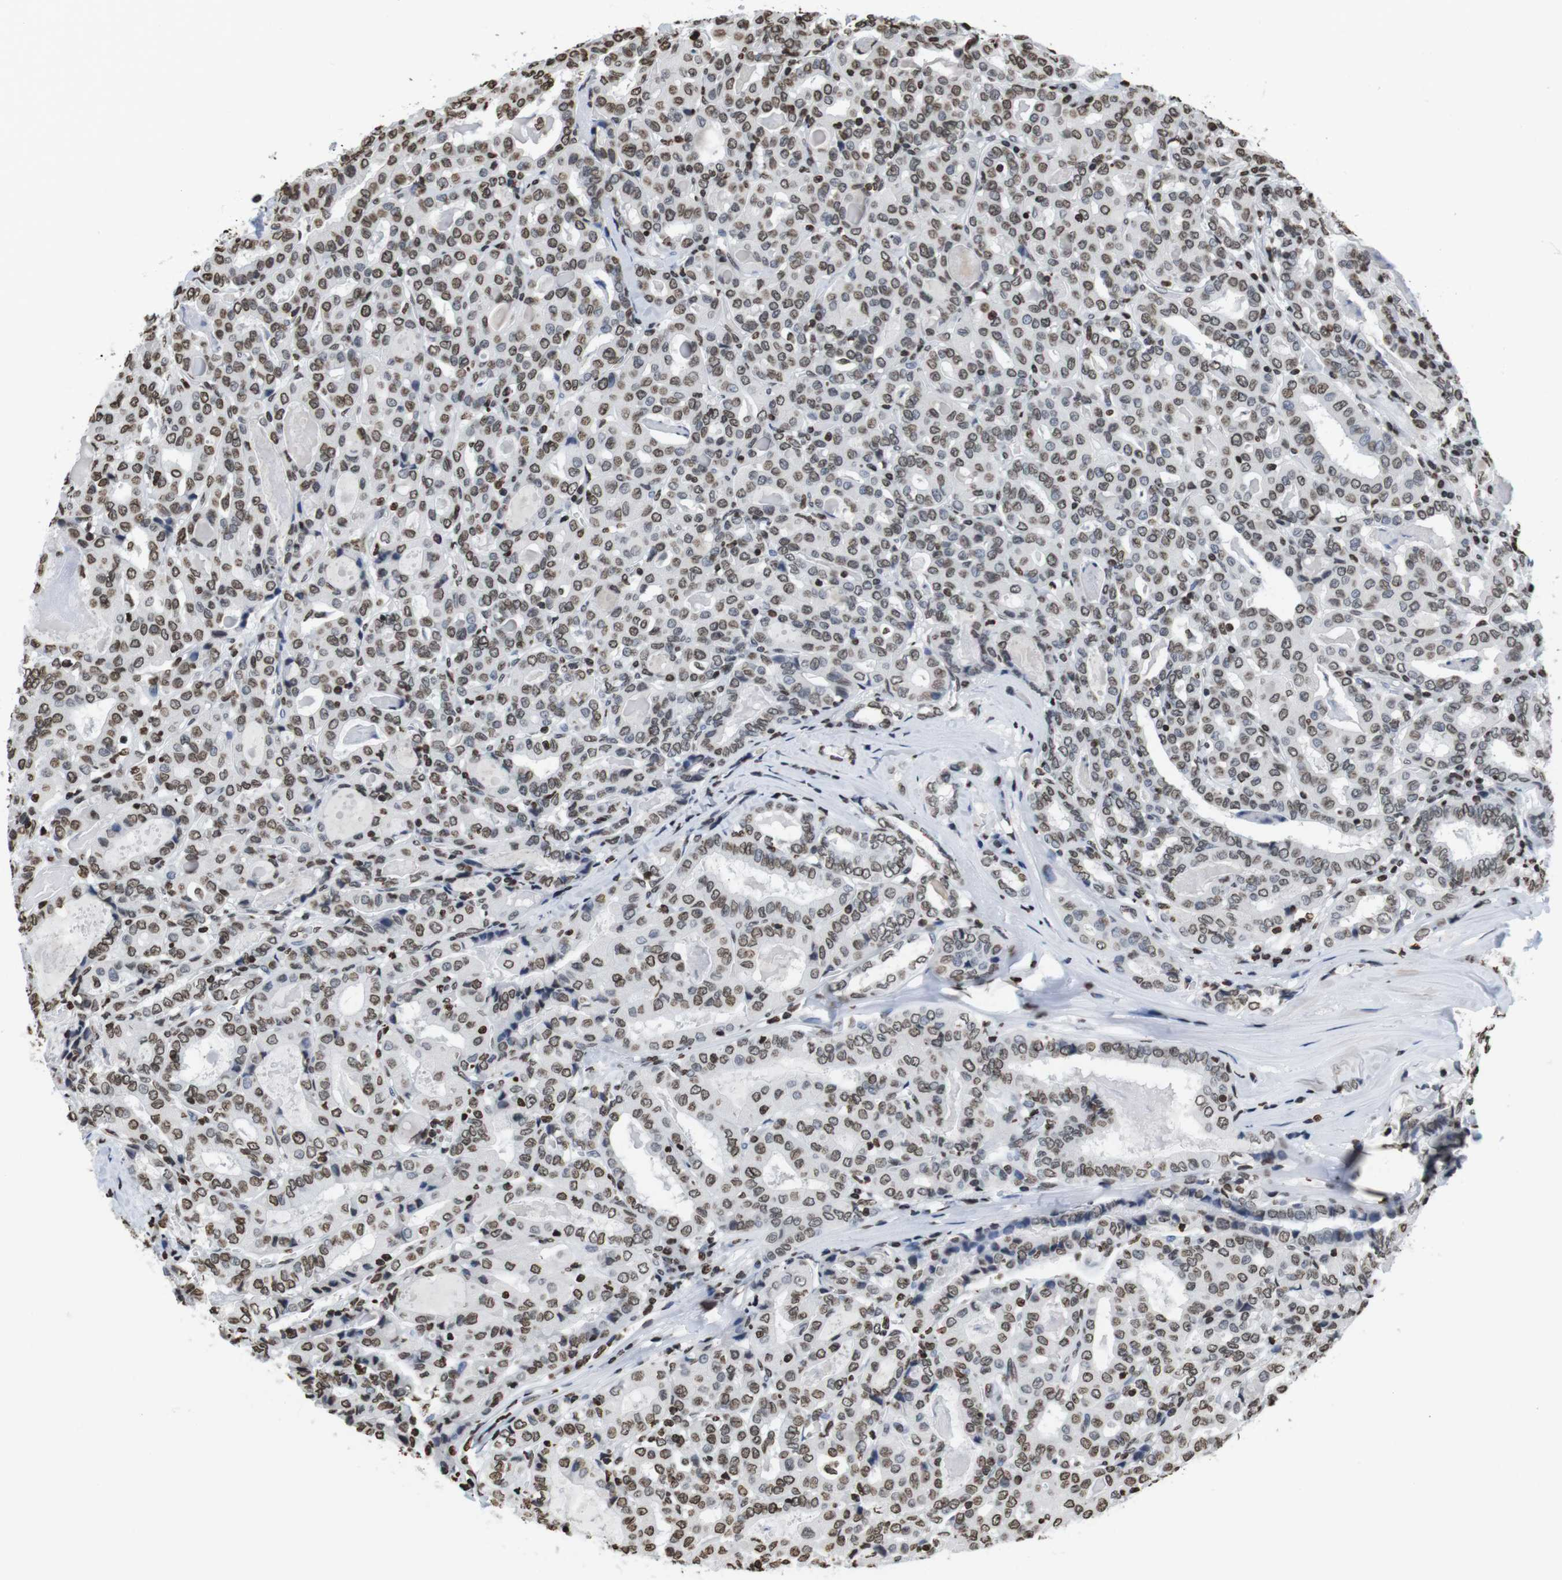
{"staining": {"intensity": "moderate", "quantity": ">75%", "location": "nuclear"}, "tissue": "thyroid cancer", "cell_type": "Tumor cells", "image_type": "cancer", "snomed": [{"axis": "morphology", "description": "Papillary adenocarcinoma, NOS"}, {"axis": "topography", "description": "Thyroid gland"}], "caption": "Immunohistochemistry (IHC) (DAB) staining of human papillary adenocarcinoma (thyroid) shows moderate nuclear protein staining in about >75% of tumor cells. The protein of interest is stained brown, and the nuclei are stained in blue (DAB IHC with brightfield microscopy, high magnification).", "gene": "BSX", "patient": {"sex": "female", "age": 42}}